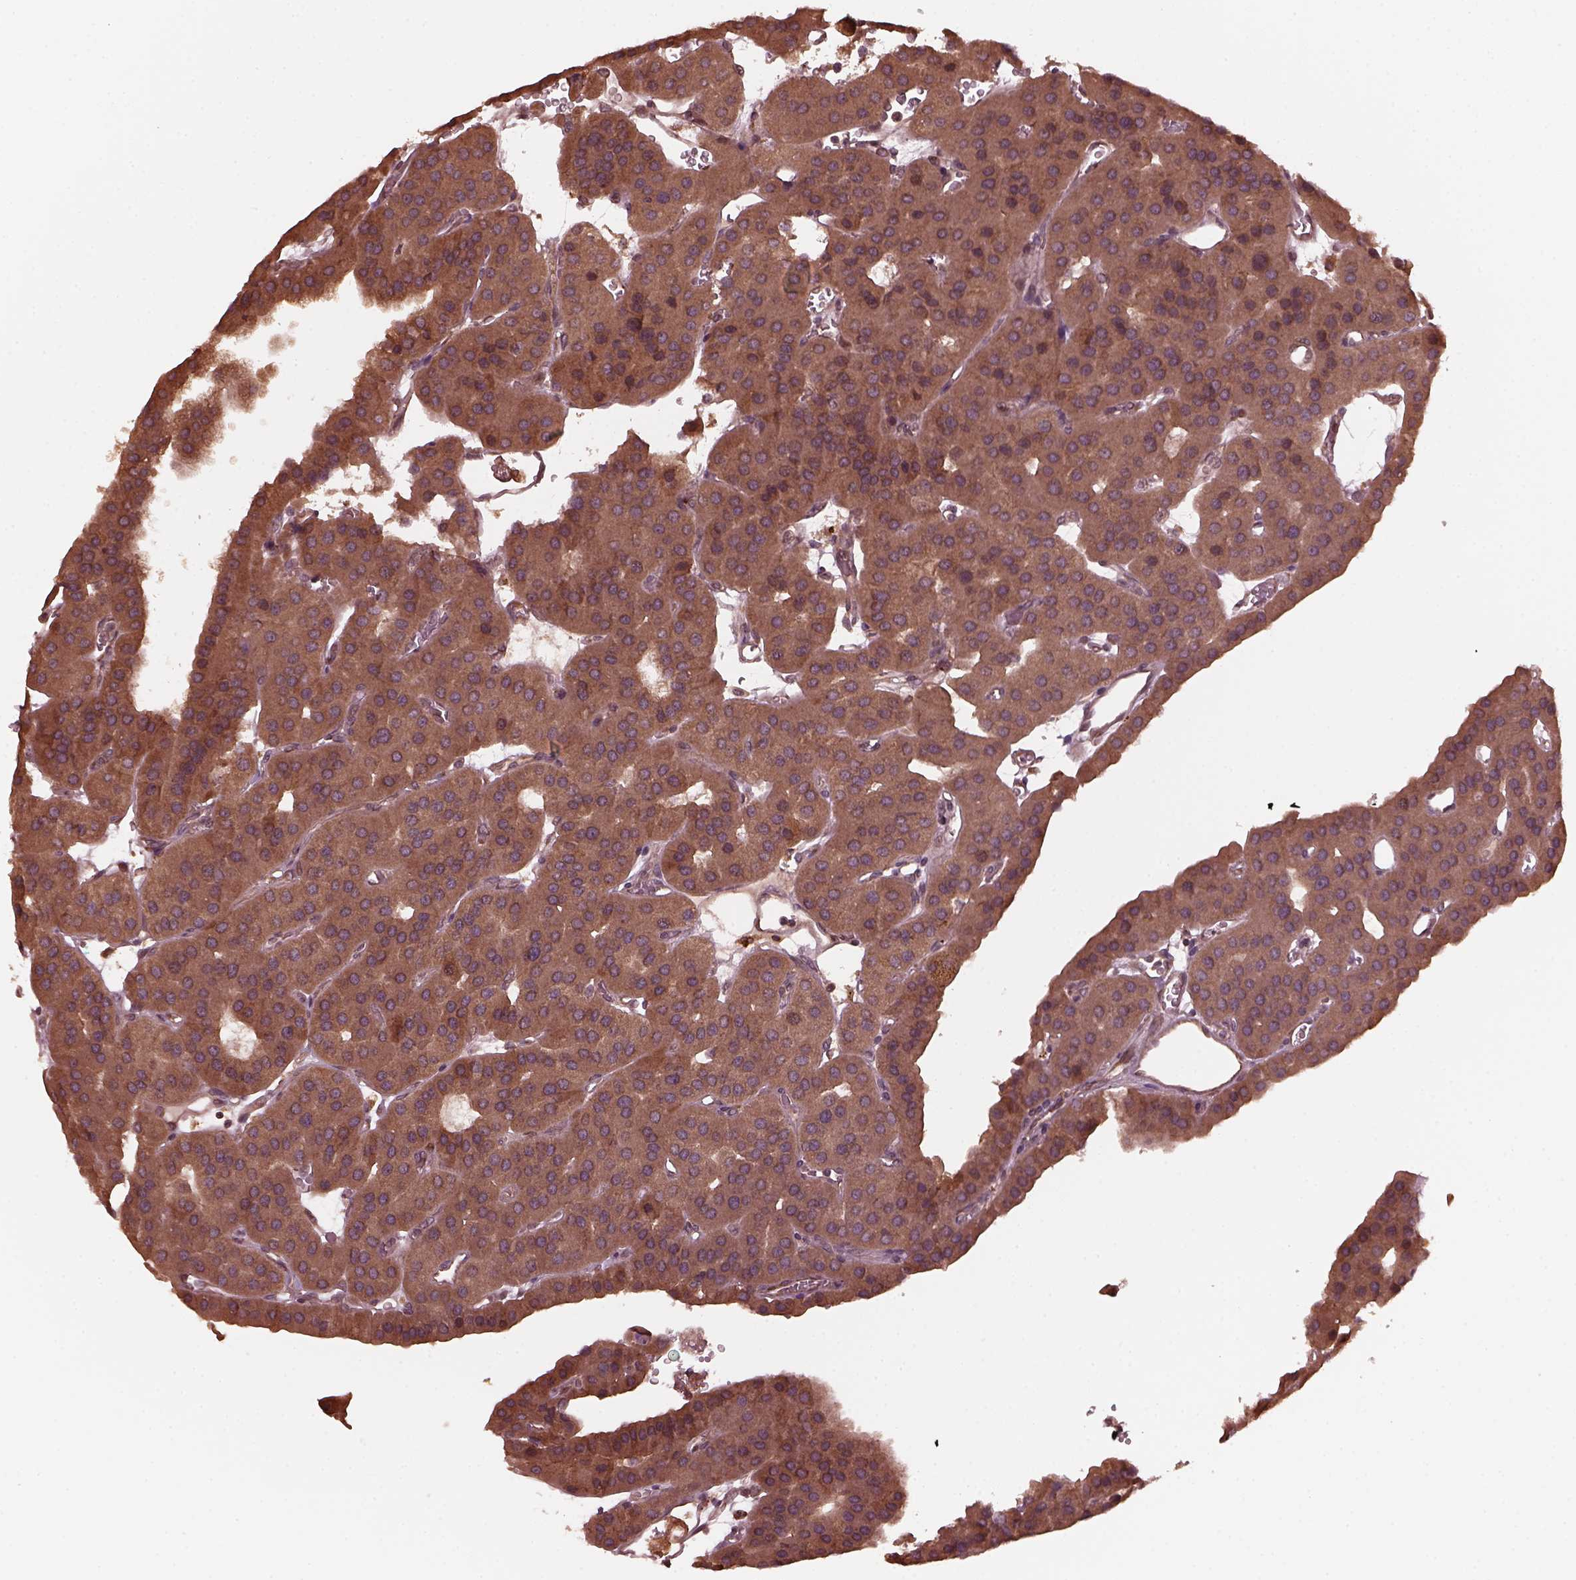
{"staining": {"intensity": "moderate", "quantity": ">75%", "location": "cytoplasmic/membranous"}, "tissue": "parathyroid gland", "cell_type": "Glandular cells", "image_type": "normal", "snomed": [{"axis": "morphology", "description": "Normal tissue, NOS"}, {"axis": "morphology", "description": "Adenoma, NOS"}, {"axis": "topography", "description": "Parathyroid gland"}], "caption": "A photomicrograph of parathyroid gland stained for a protein shows moderate cytoplasmic/membranous brown staining in glandular cells. (DAB (3,3'-diaminobenzidine) IHC with brightfield microscopy, high magnification).", "gene": "ZNF292", "patient": {"sex": "female", "age": 86}}